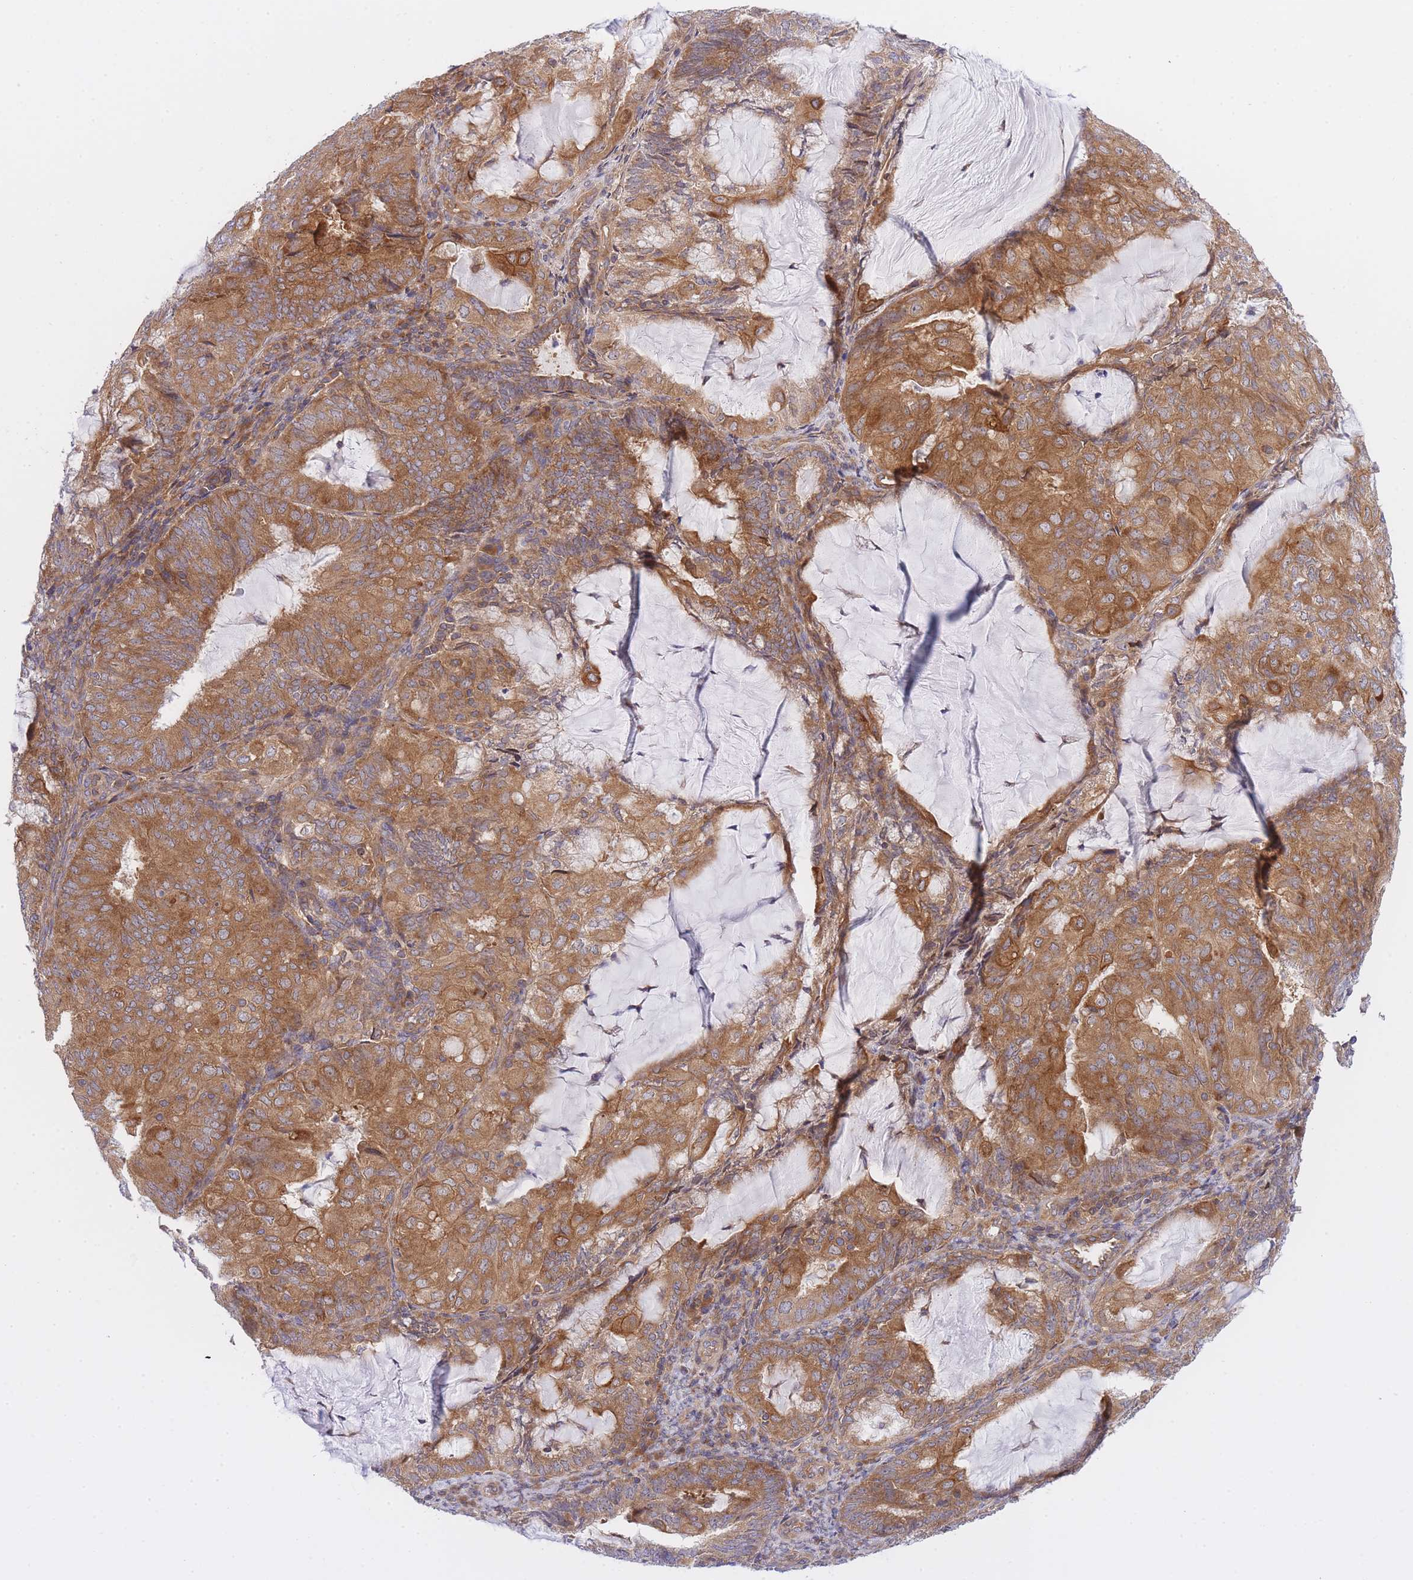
{"staining": {"intensity": "moderate", "quantity": ">75%", "location": "cytoplasmic/membranous"}, "tissue": "endometrial cancer", "cell_type": "Tumor cells", "image_type": "cancer", "snomed": [{"axis": "morphology", "description": "Adenocarcinoma, NOS"}, {"axis": "topography", "description": "Endometrium"}], "caption": "Immunohistochemical staining of adenocarcinoma (endometrial) displays medium levels of moderate cytoplasmic/membranous protein staining in about >75% of tumor cells.", "gene": "EIF2B2", "patient": {"sex": "female", "age": 81}}